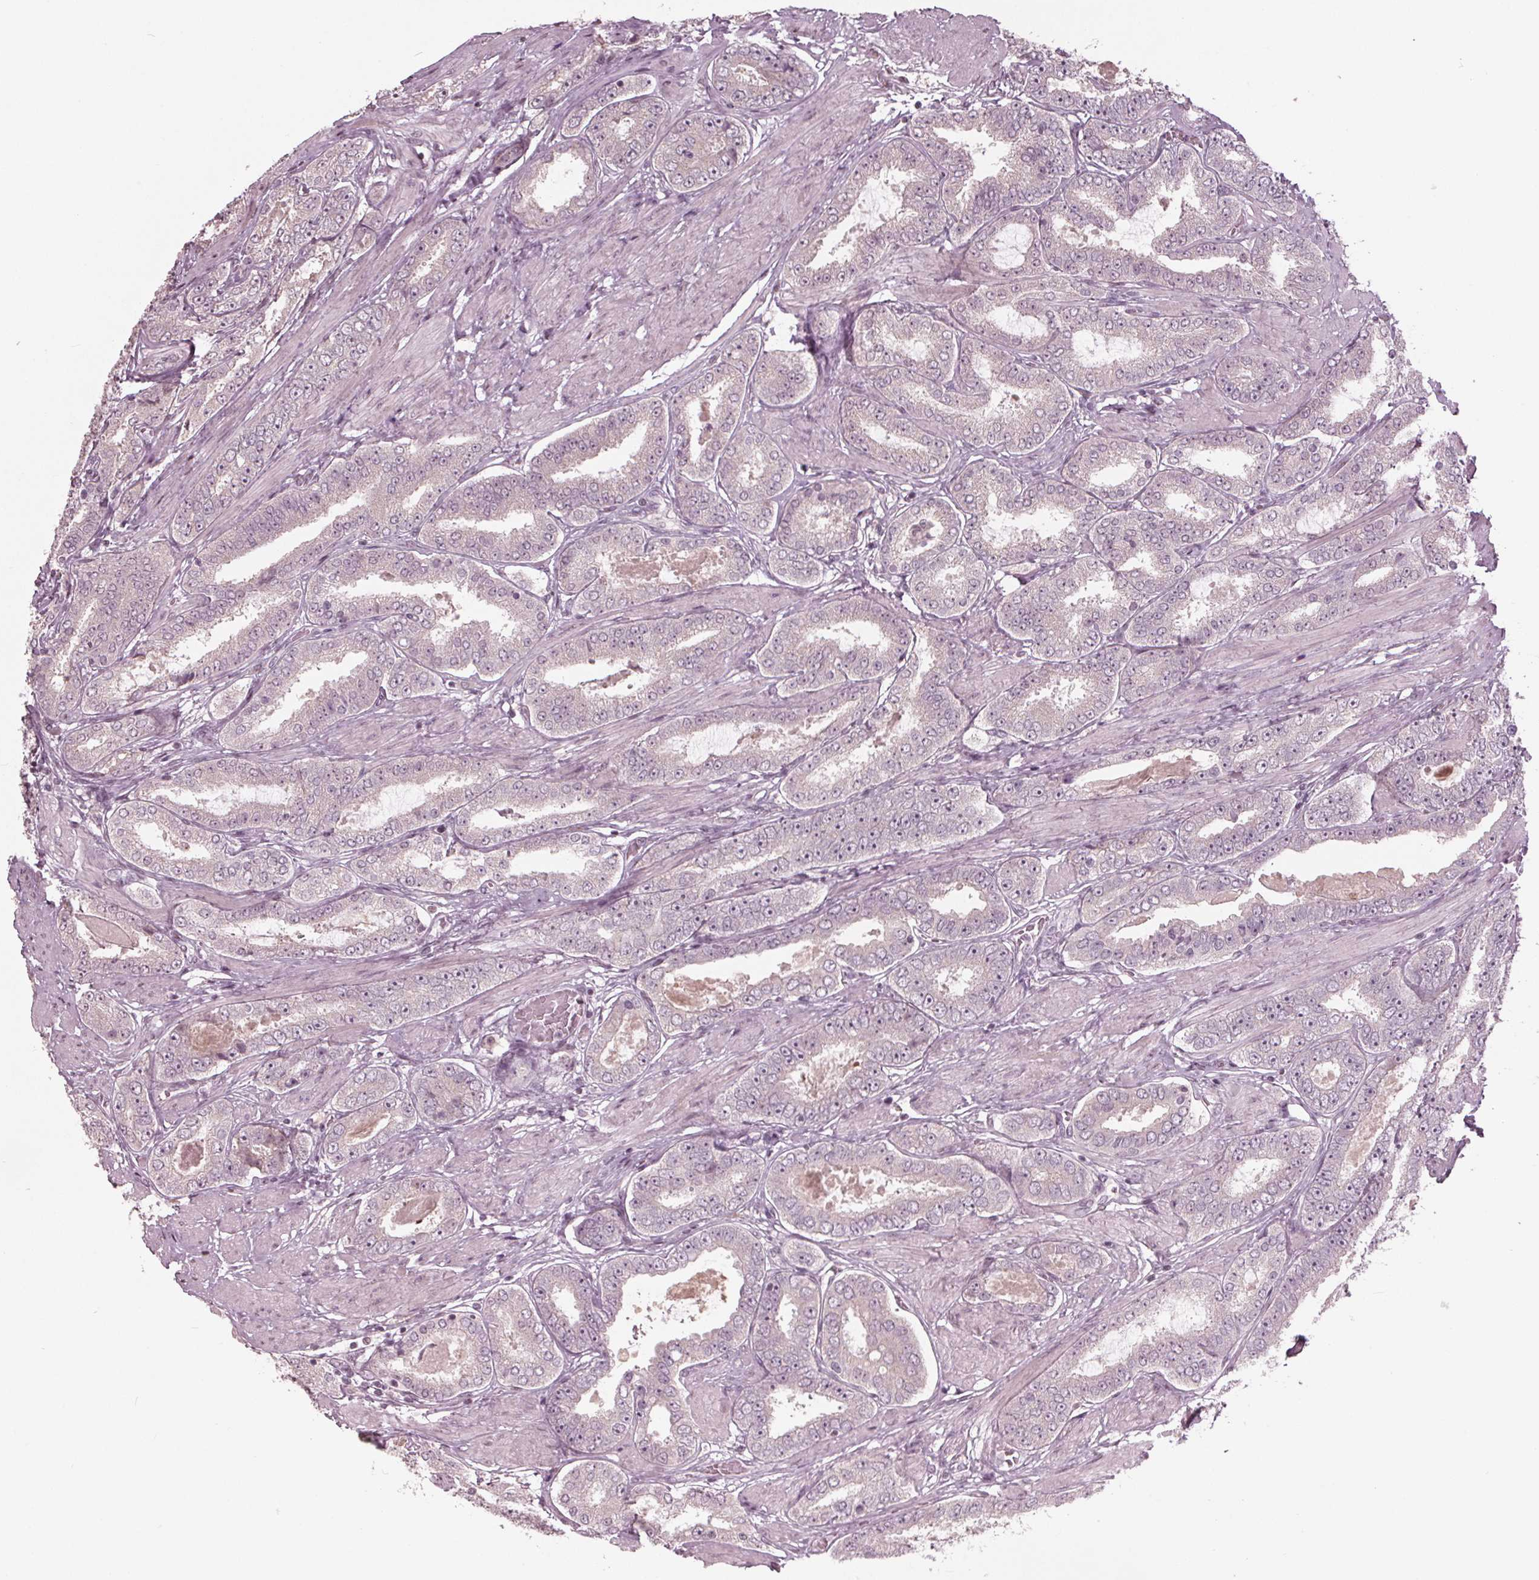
{"staining": {"intensity": "negative", "quantity": "none", "location": "none"}, "tissue": "prostate cancer", "cell_type": "Tumor cells", "image_type": "cancer", "snomed": [{"axis": "morphology", "description": "Adenocarcinoma, High grade"}, {"axis": "topography", "description": "Prostate"}], "caption": "Image shows no significant protein staining in tumor cells of high-grade adenocarcinoma (prostate). (Immunohistochemistry, brightfield microscopy, high magnification).", "gene": "CXCL16", "patient": {"sex": "male", "age": 63}}